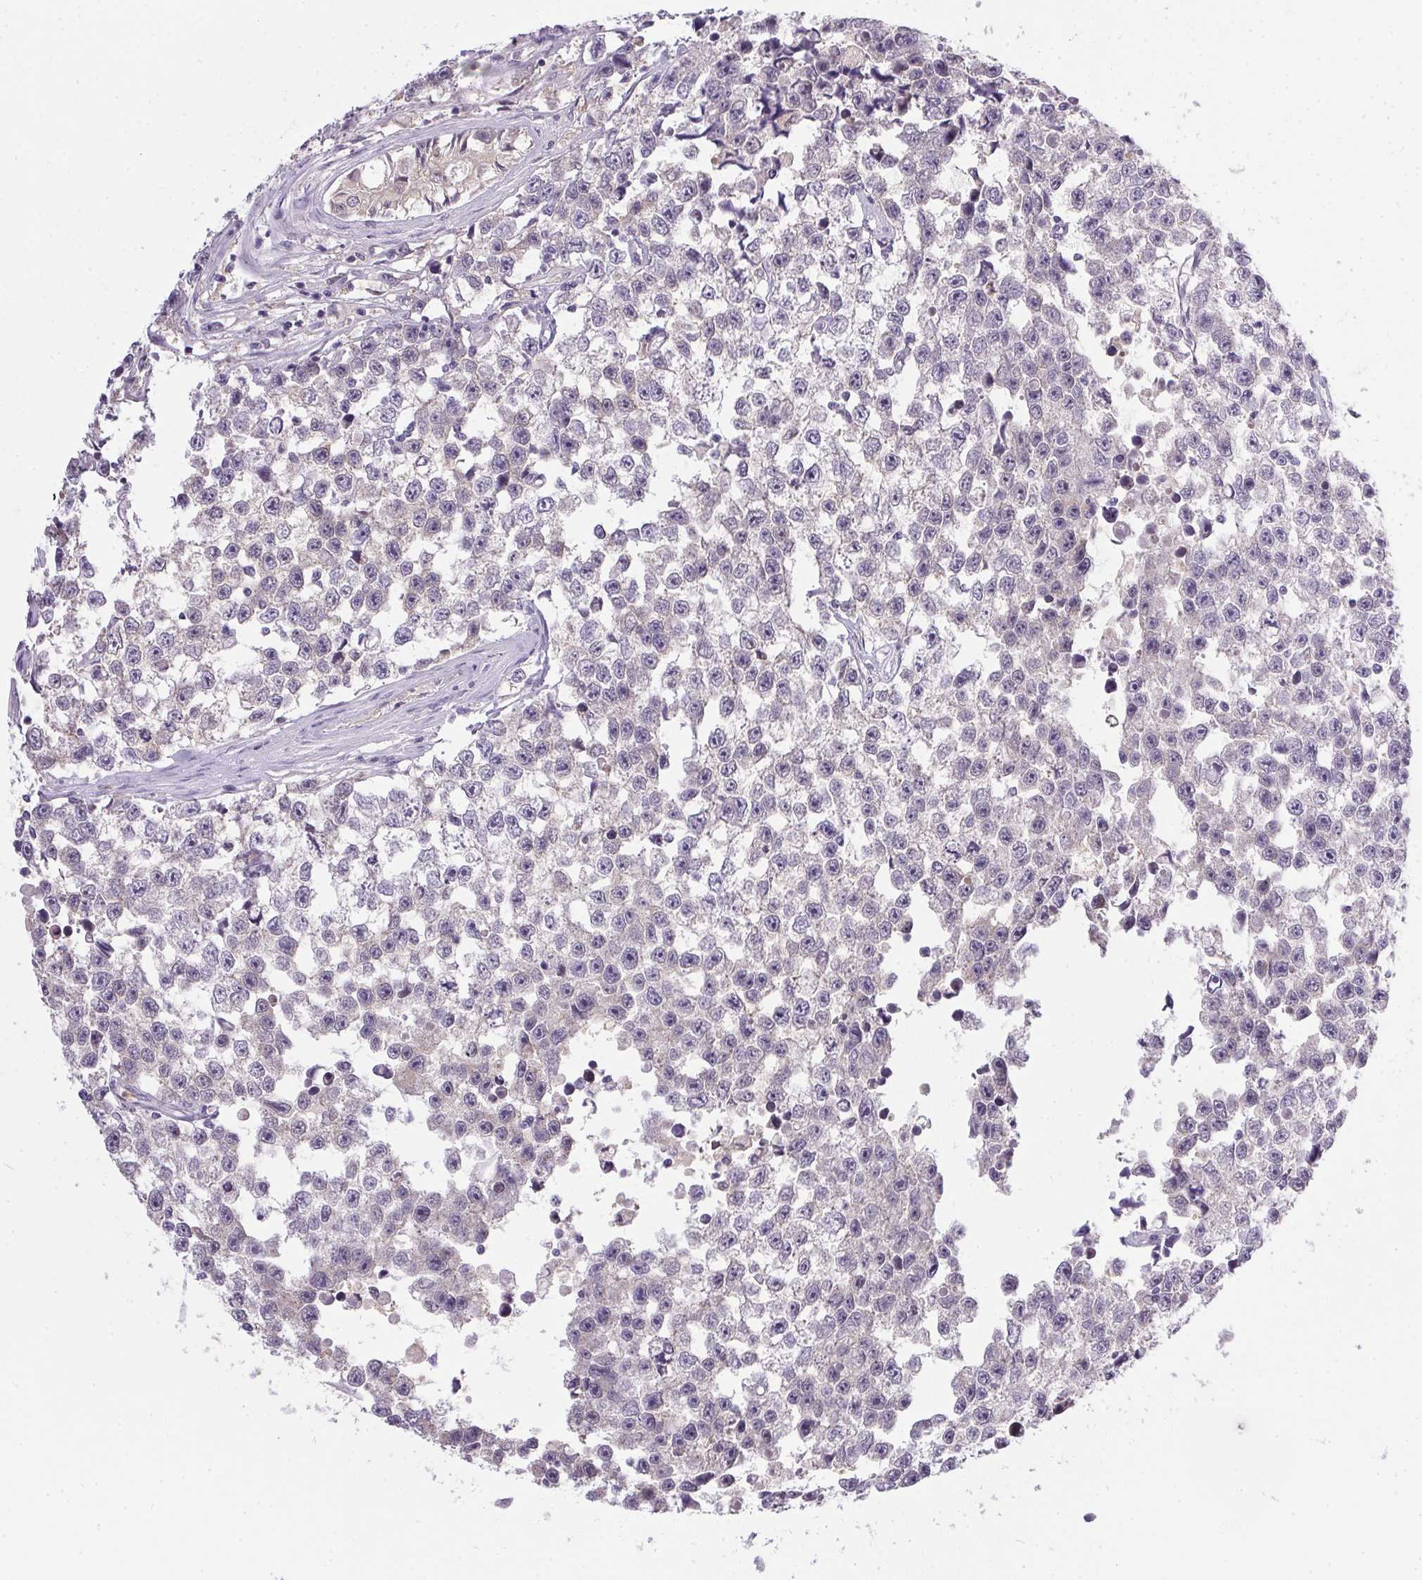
{"staining": {"intensity": "negative", "quantity": "none", "location": "none"}, "tissue": "testis cancer", "cell_type": "Tumor cells", "image_type": "cancer", "snomed": [{"axis": "morphology", "description": "Seminoma, NOS"}, {"axis": "topography", "description": "Testis"}], "caption": "IHC photomicrograph of human testis cancer (seminoma) stained for a protein (brown), which shows no positivity in tumor cells.", "gene": "DNAJC5G", "patient": {"sex": "male", "age": 26}}